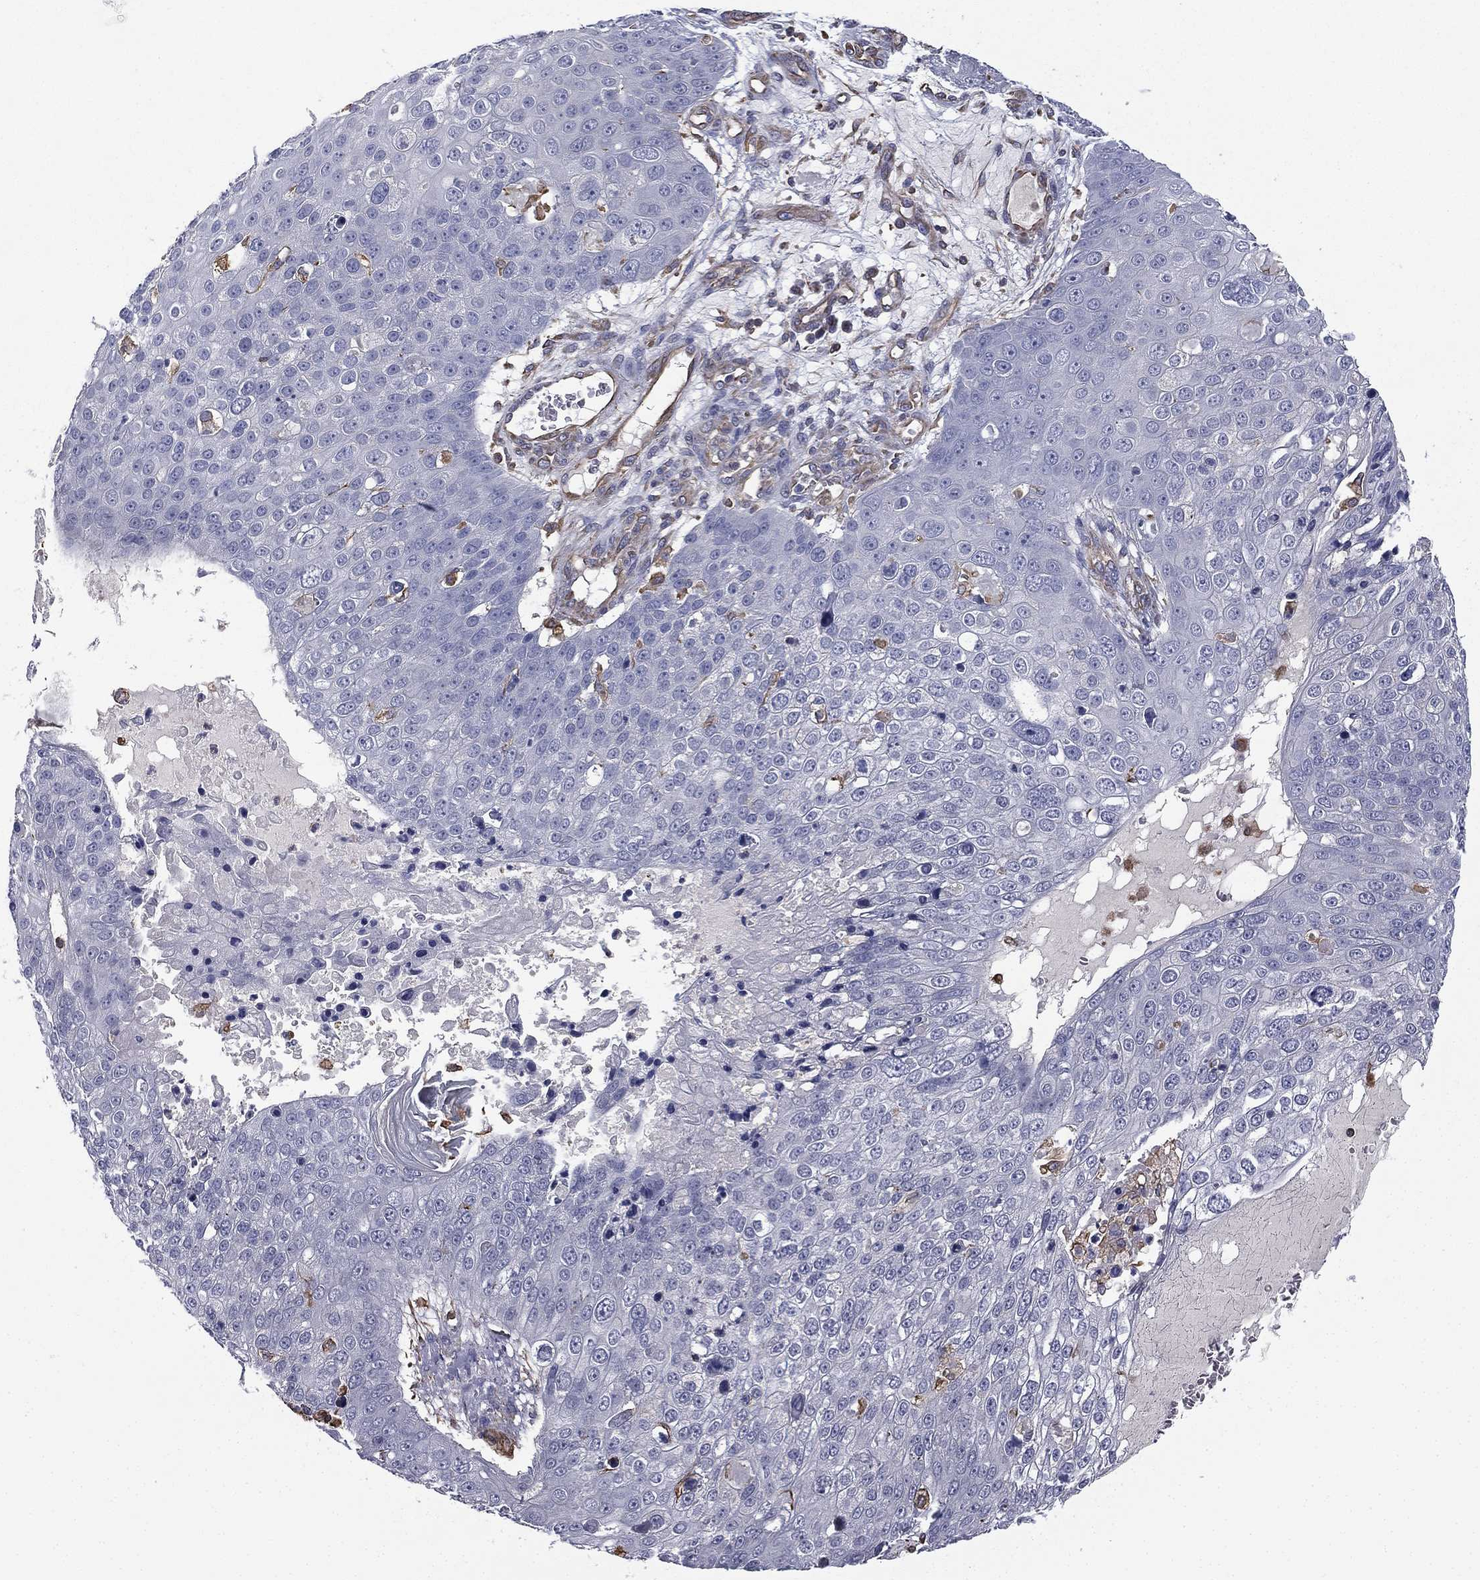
{"staining": {"intensity": "negative", "quantity": "none", "location": "none"}, "tissue": "skin cancer", "cell_type": "Tumor cells", "image_type": "cancer", "snomed": [{"axis": "morphology", "description": "Squamous cell carcinoma, NOS"}, {"axis": "topography", "description": "Skin"}], "caption": "Tumor cells are negative for protein expression in human skin squamous cell carcinoma.", "gene": "SCUBE1", "patient": {"sex": "male", "age": 71}}